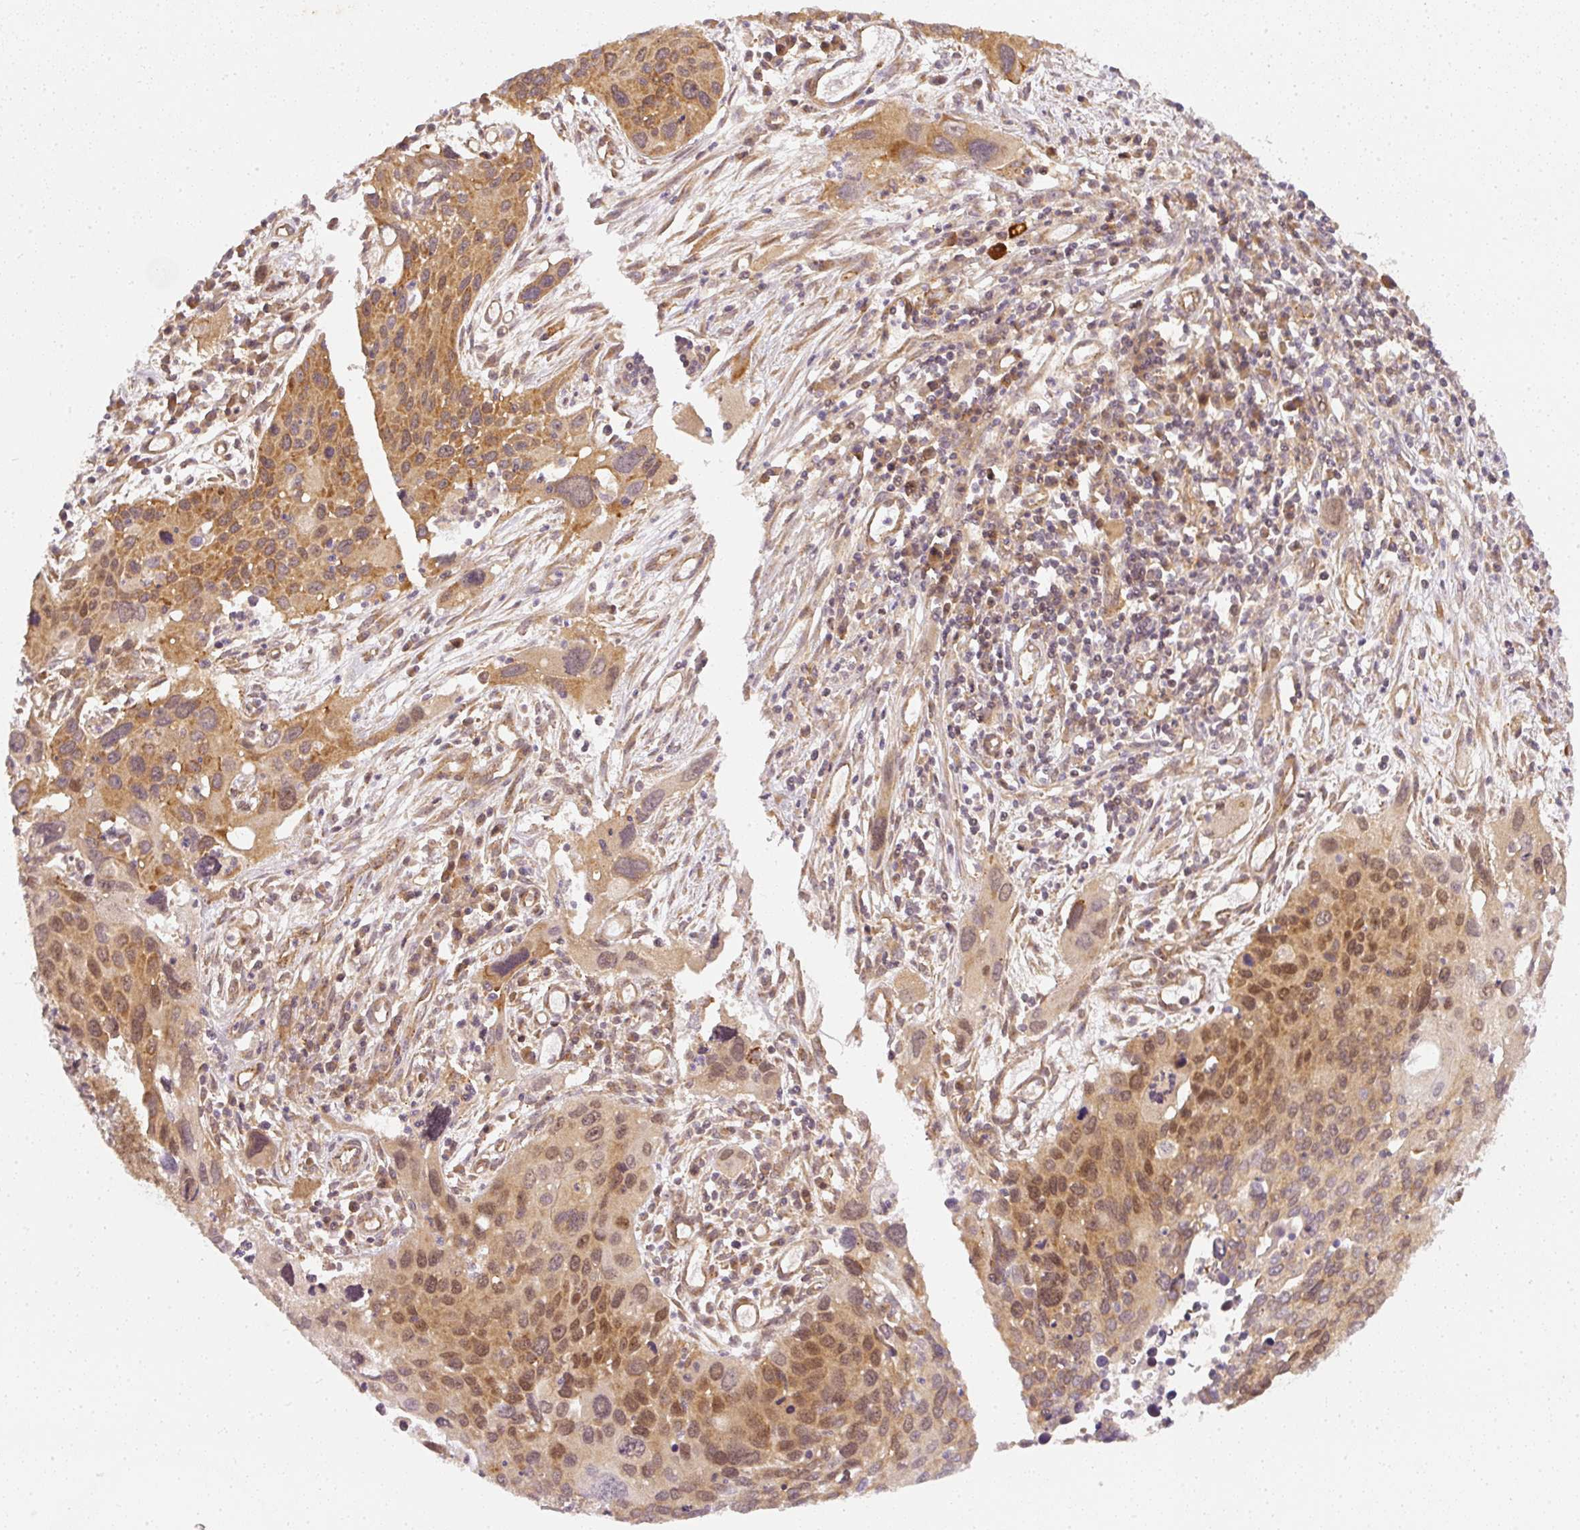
{"staining": {"intensity": "moderate", "quantity": ">75%", "location": "cytoplasmic/membranous,nuclear"}, "tissue": "cervical cancer", "cell_type": "Tumor cells", "image_type": "cancer", "snomed": [{"axis": "morphology", "description": "Squamous cell carcinoma, NOS"}, {"axis": "topography", "description": "Cervix"}], "caption": "The immunohistochemical stain labels moderate cytoplasmic/membranous and nuclear positivity in tumor cells of cervical cancer tissue. The staining was performed using DAB (3,3'-diaminobenzidine) to visualize the protein expression in brown, while the nuclei were stained in blue with hematoxylin (Magnification: 20x).", "gene": "ZNF580", "patient": {"sex": "female", "age": 55}}